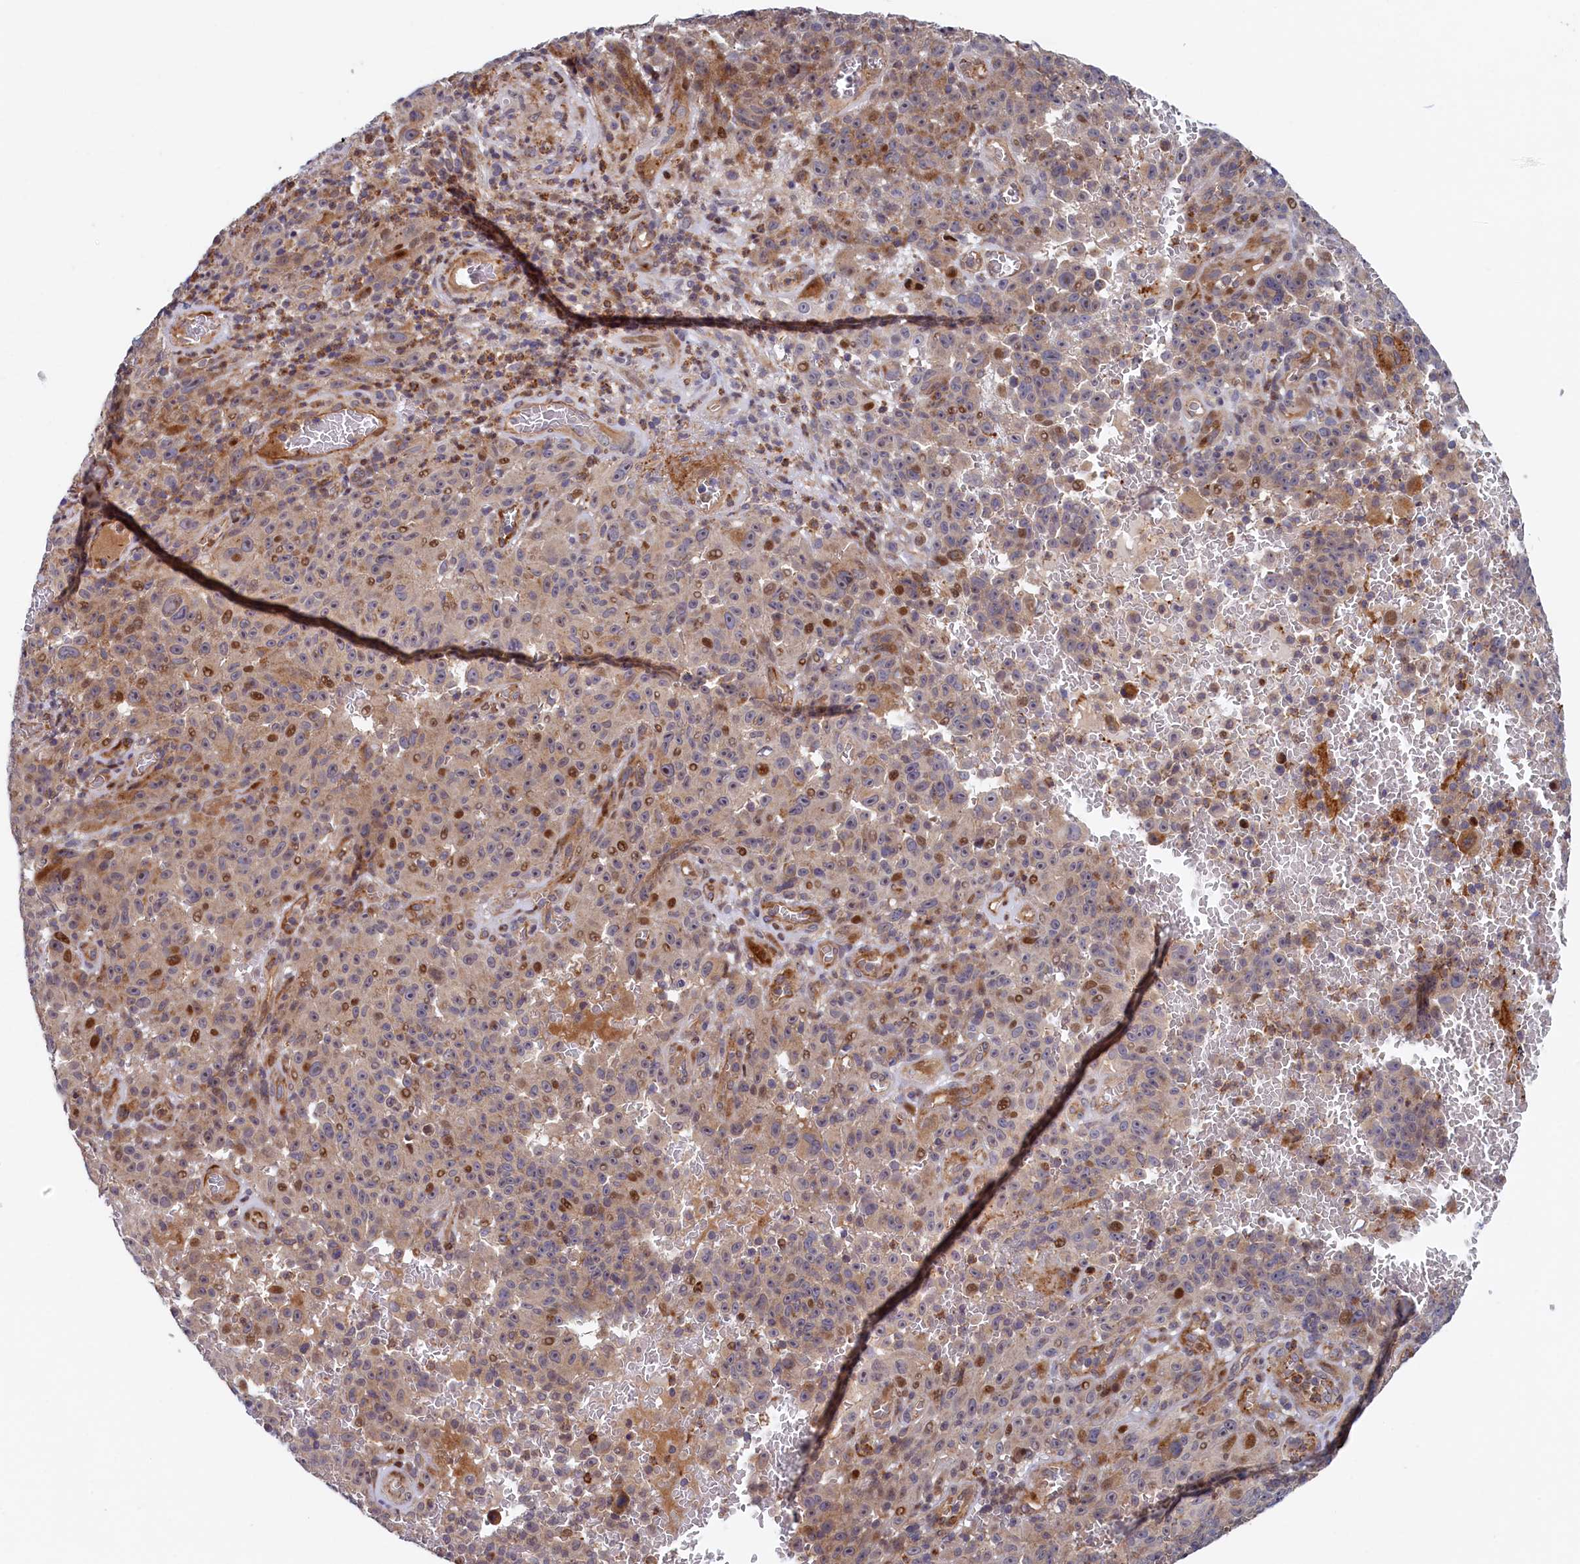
{"staining": {"intensity": "moderate", "quantity": "25%-75%", "location": "nuclear"}, "tissue": "melanoma", "cell_type": "Tumor cells", "image_type": "cancer", "snomed": [{"axis": "morphology", "description": "Malignant melanoma, NOS"}, {"axis": "topography", "description": "Skin"}], "caption": "Brown immunohistochemical staining in malignant melanoma shows moderate nuclear positivity in approximately 25%-75% of tumor cells.", "gene": "PIK3C3", "patient": {"sex": "female", "age": 82}}